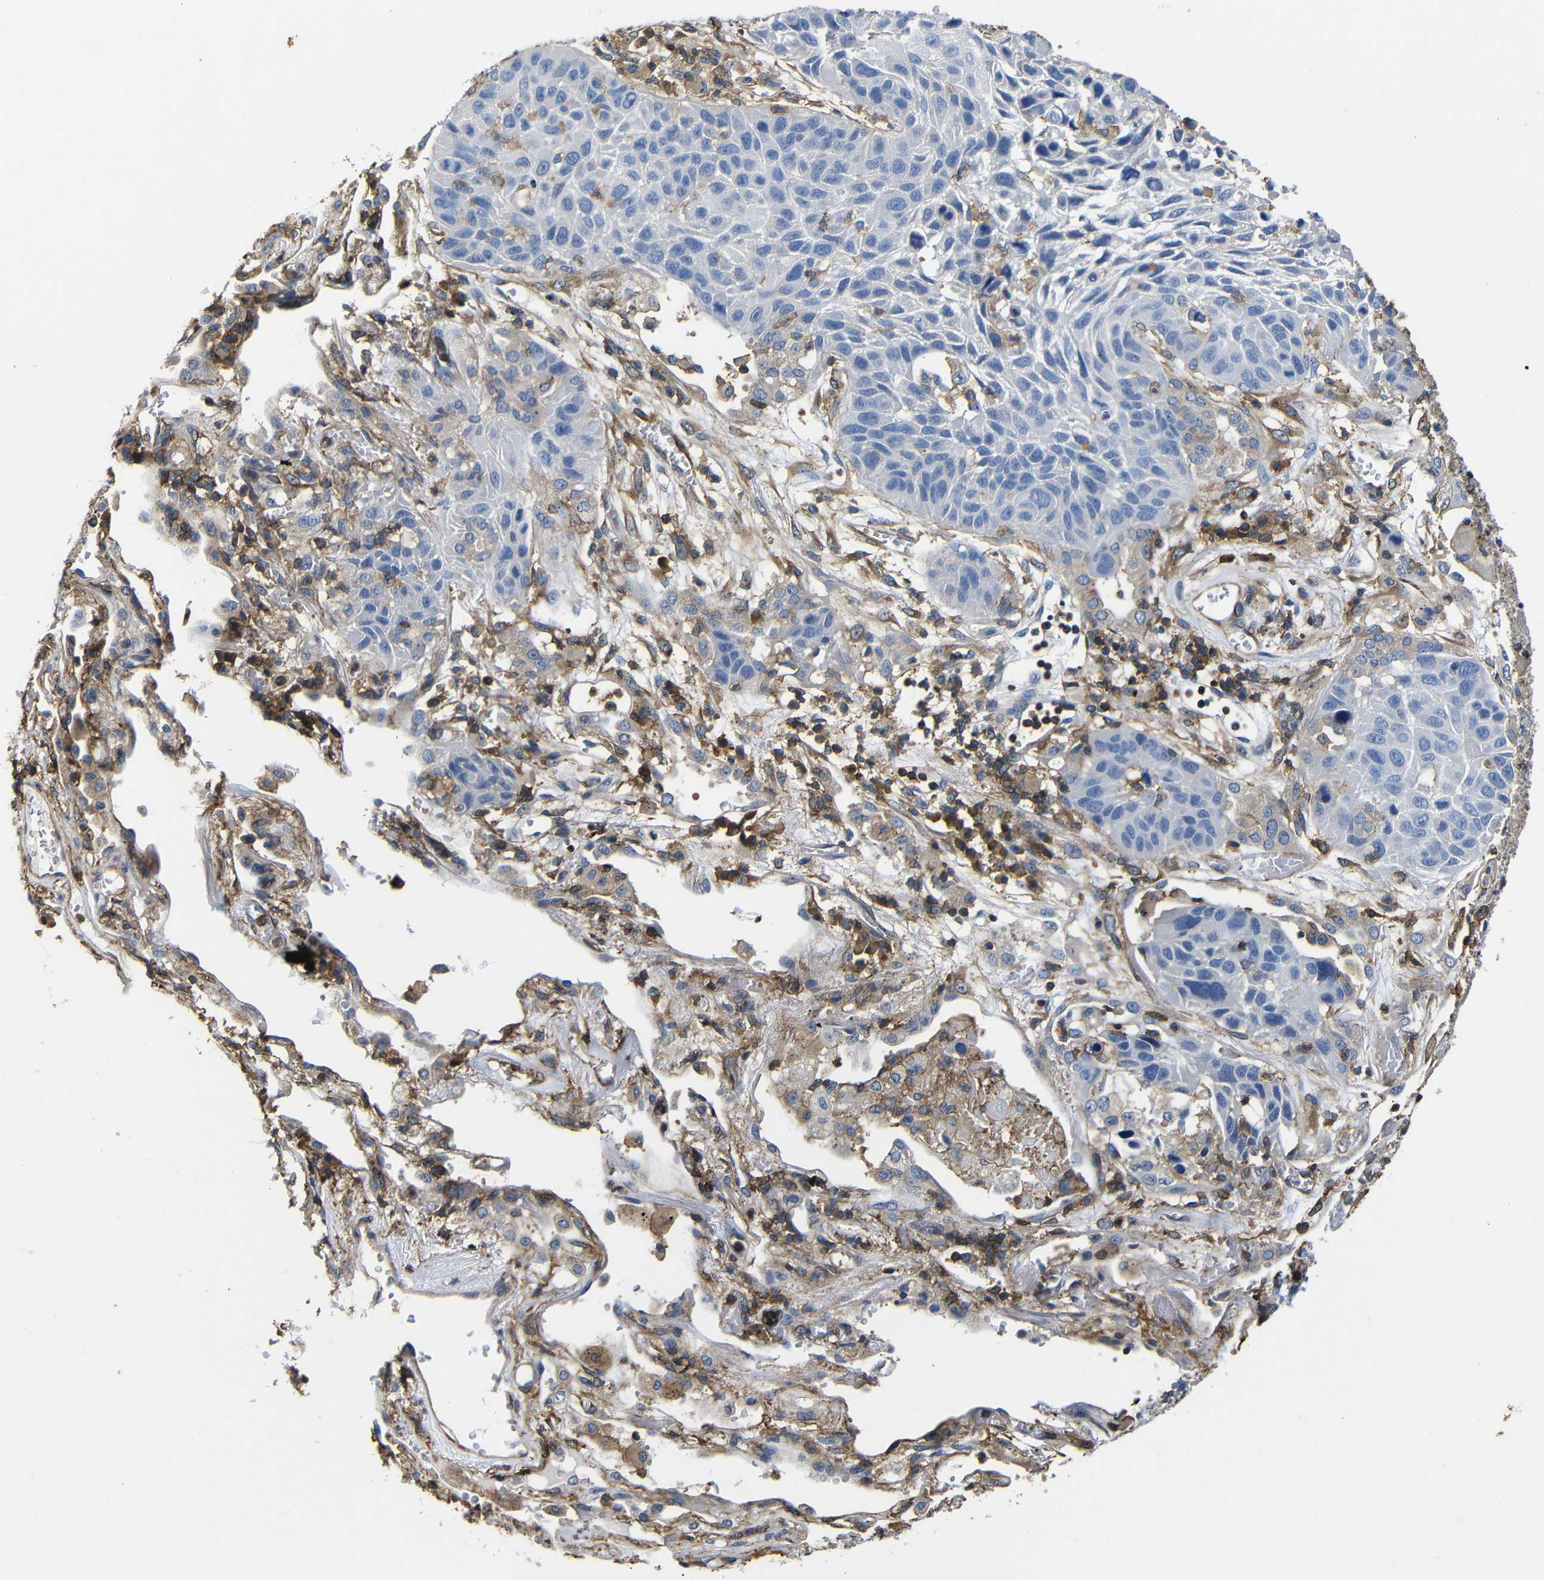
{"staining": {"intensity": "negative", "quantity": "none", "location": "none"}, "tissue": "lung cancer", "cell_type": "Tumor cells", "image_type": "cancer", "snomed": [{"axis": "morphology", "description": "Squamous cell carcinoma, NOS"}, {"axis": "topography", "description": "Lung"}], "caption": "Protein analysis of lung cancer exhibits no significant staining in tumor cells.", "gene": "PI4KA", "patient": {"sex": "male", "age": 57}}